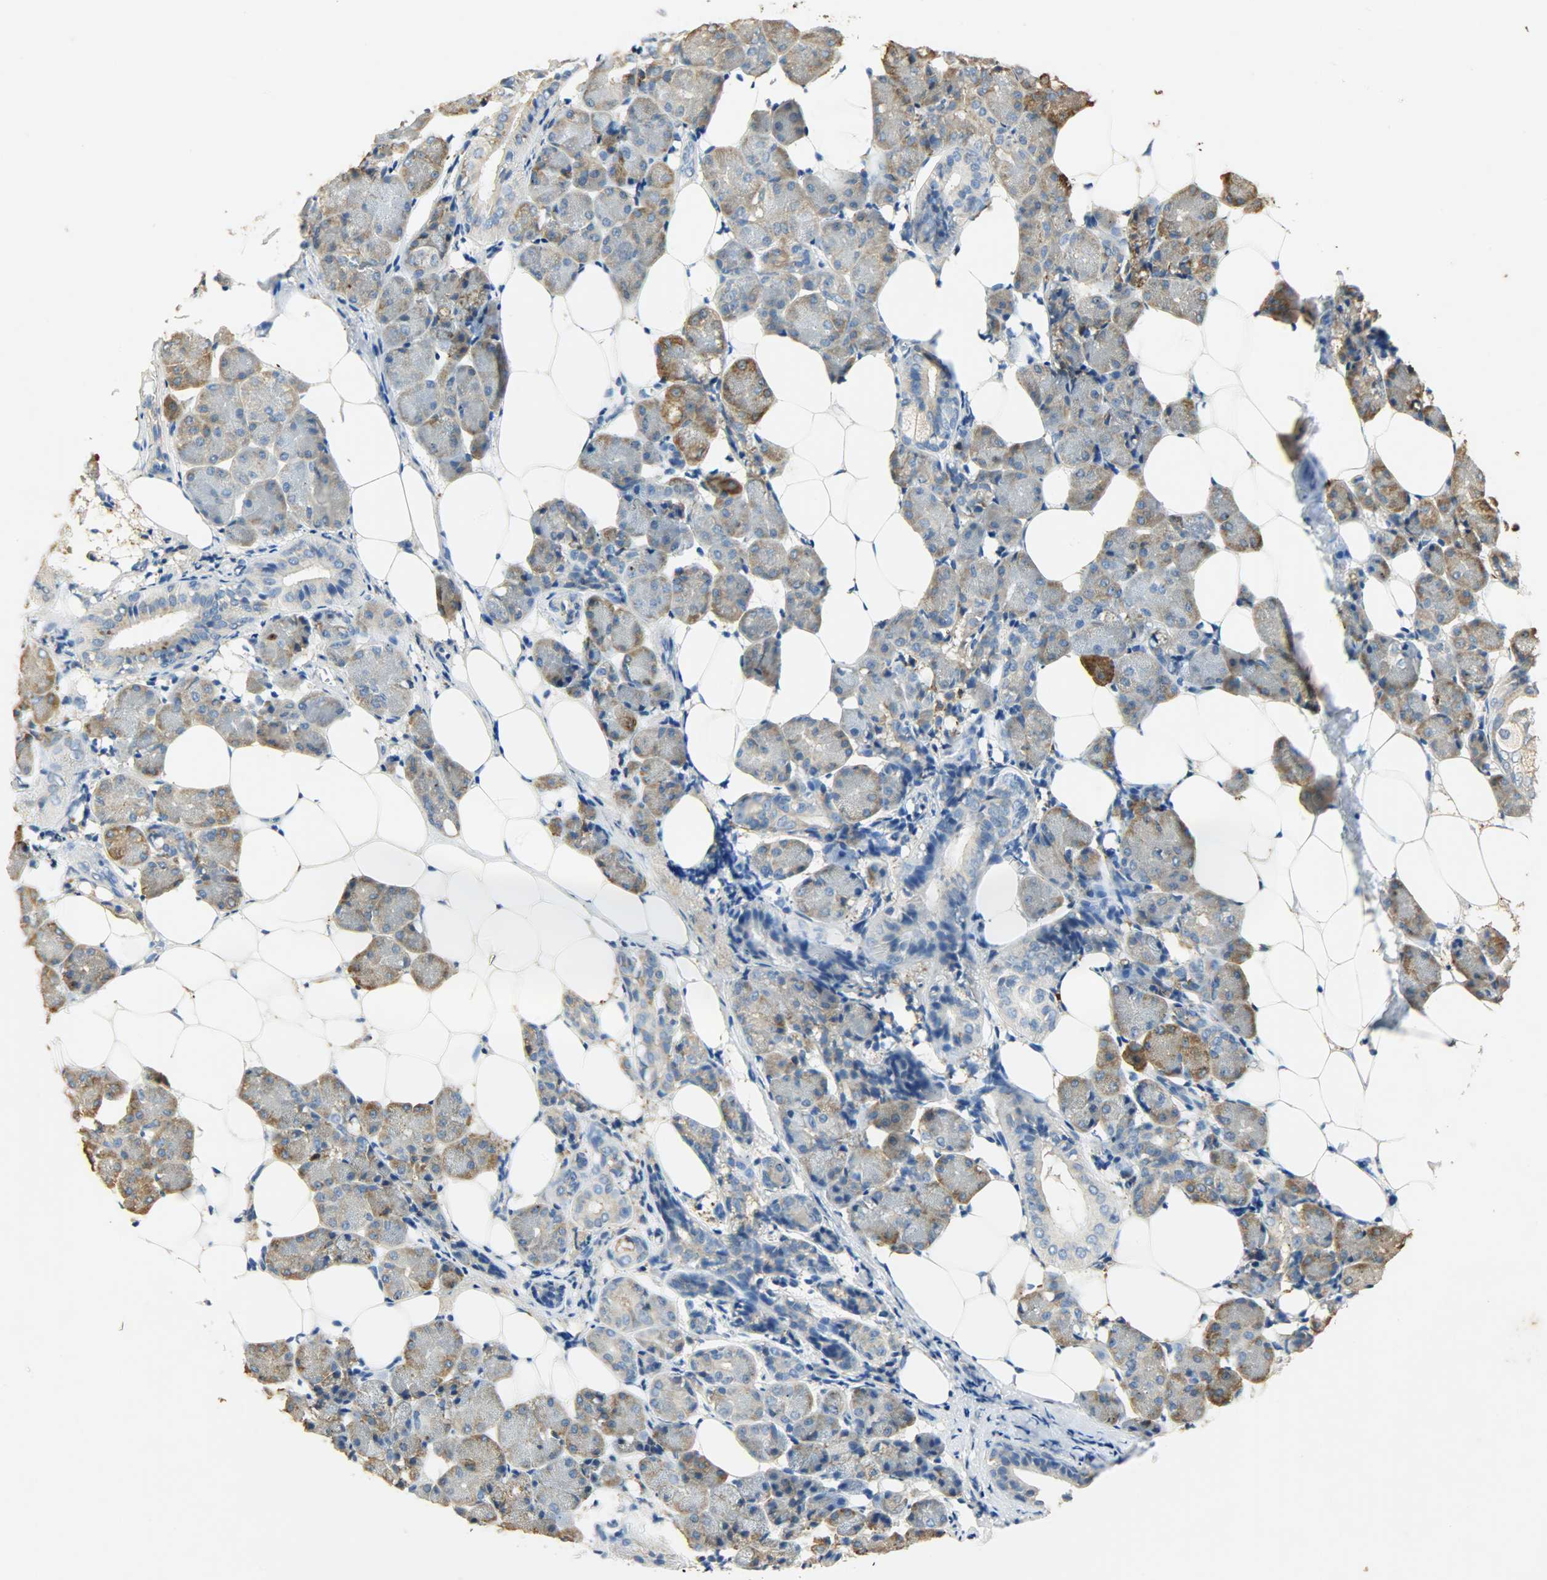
{"staining": {"intensity": "moderate", "quantity": ">75%", "location": "cytoplasmic/membranous"}, "tissue": "salivary gland", "cell_type": "Glandular cells", "image_type": "normal", "snomed": [{"axis": "morphology", "description": "Normal tissue, NOS"}, {"axis": "morphology", "description": "Adenoma, NOS"}, {"axis": "topography", "description": "Salivary gland"}], "caption": "High-magnification brightfield microscopy of unremarkable salivary gland stained with DAB (3,3'-diaminobenzidine) (brown) and counterstained with hematoxylin (blue). glandular cells exhibit moderate cytoplasmic/membranous staining is present in about>75% of cells.", "gene": "HSPA5", "patient": {"sex": "female", "age": 32}}